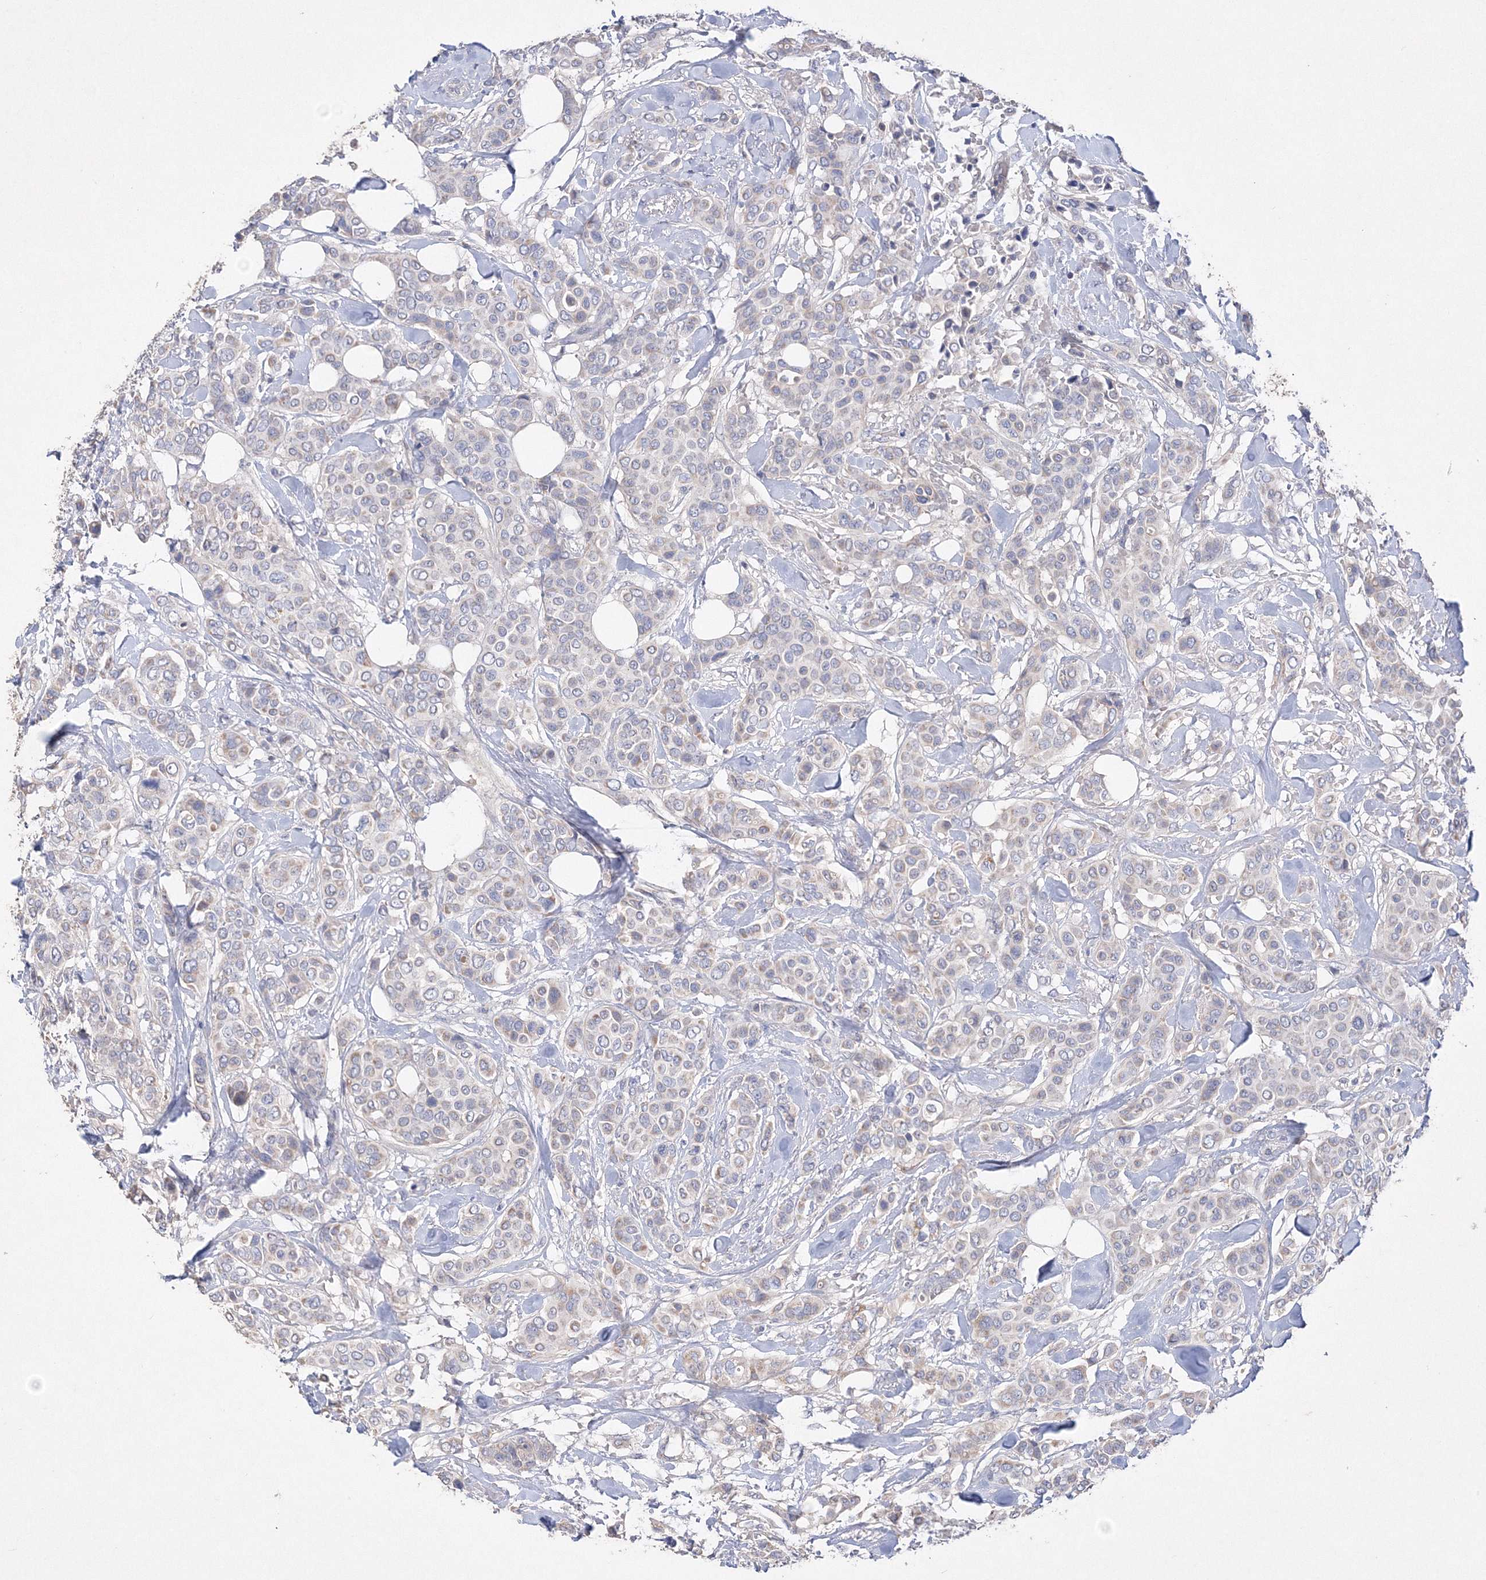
{"staining": {"intensity": "weak", "quantity": "<25%", "location": "cytoplasmic/membranous"}, "tissue": "breast cancer", "cell_type": "Tumor cells", "image_type": "cancer", "snomed": [{"axis": "morphology", "description": "Lobular carcinoma"}, {"axis": "topography", "description": "Breast"}], "caption": "Tumor cells are negative for brown protein staining in lobular carcinoma (breast).", "gene": "GLS", "patient": {"sex": "female", "age": 51}}